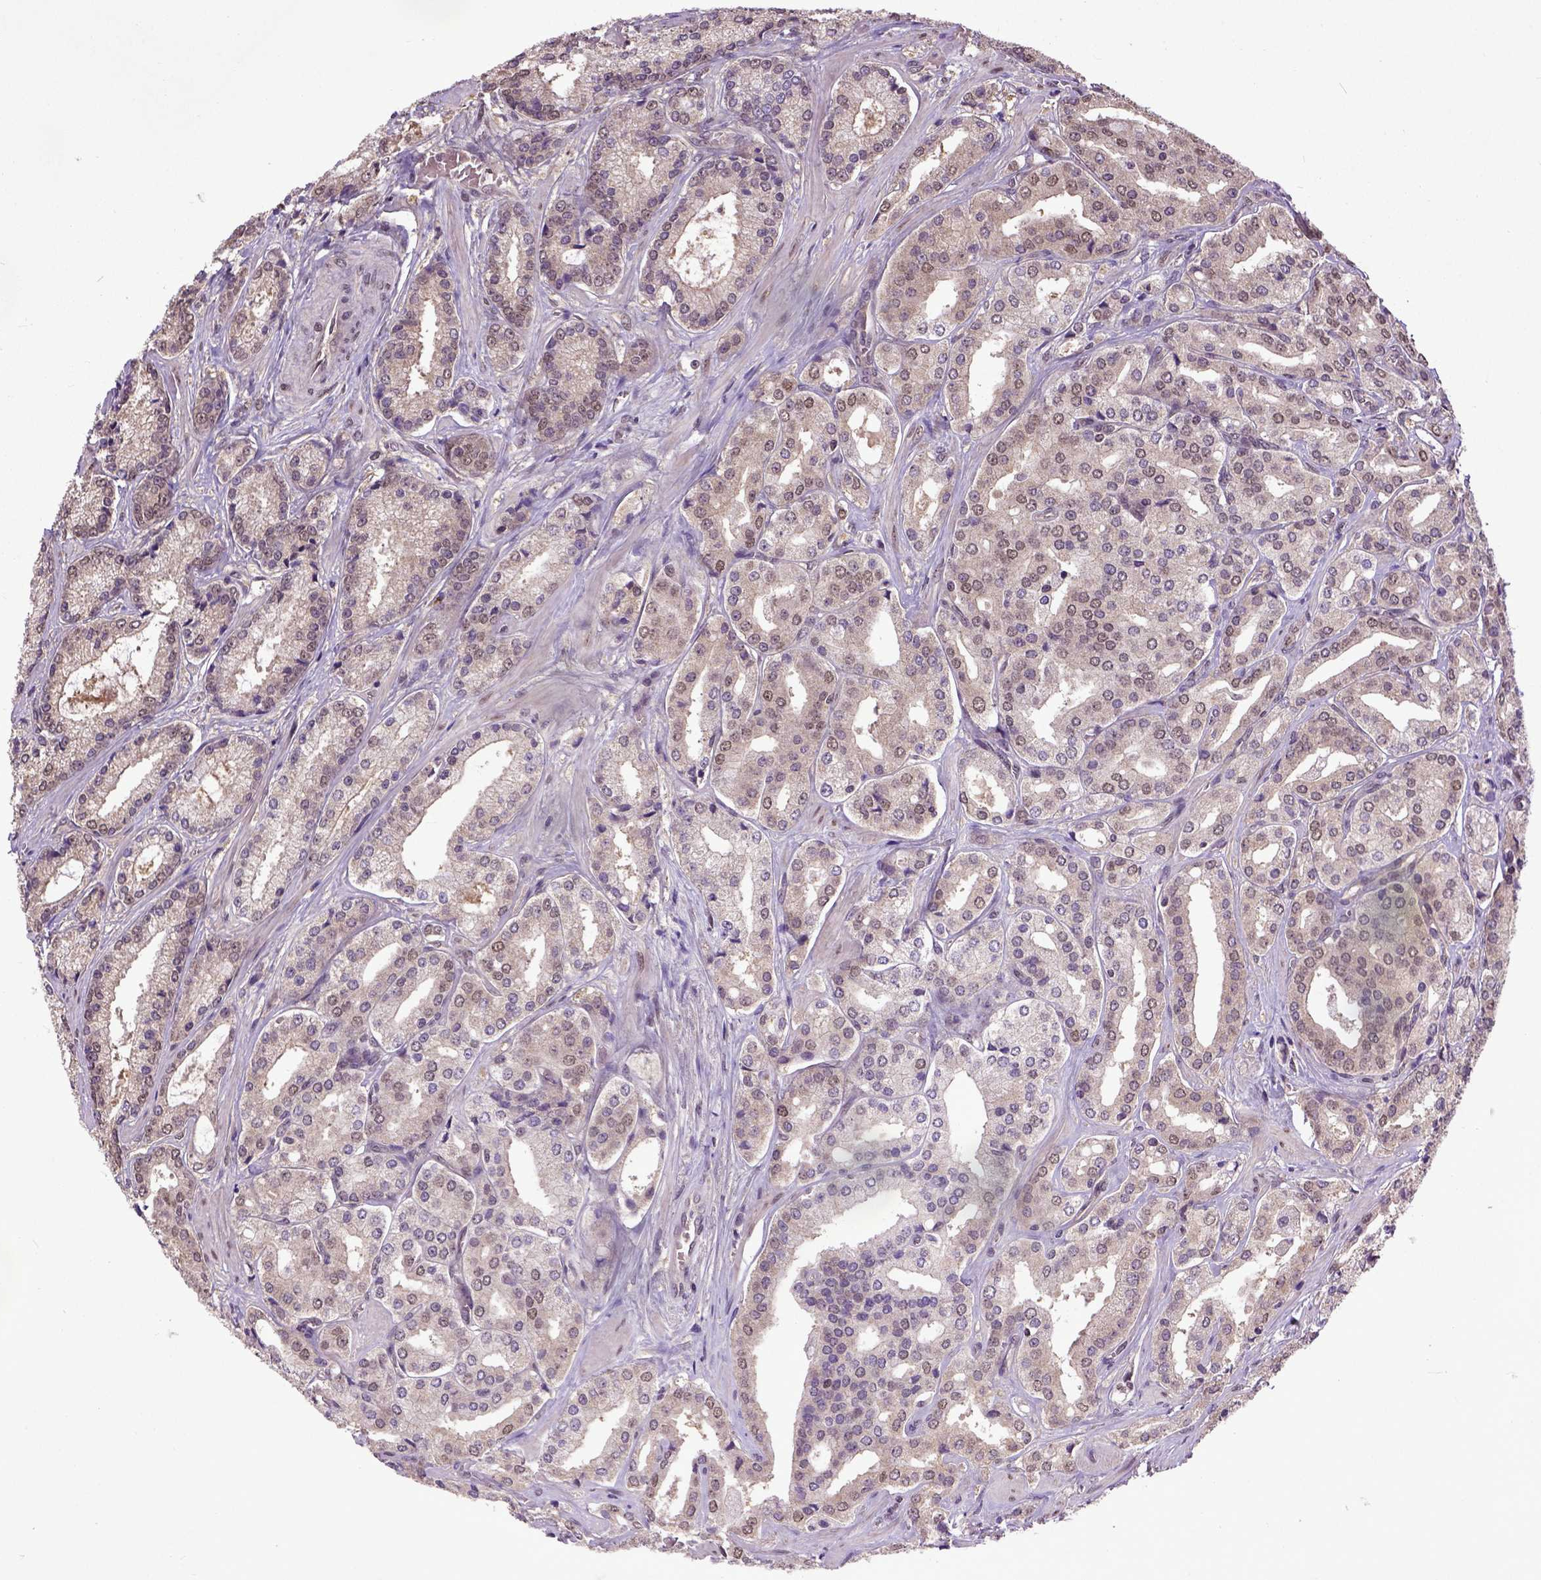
{"staining": {"intensity": "weak", "quantity": ">75%", "location": "cytoplasmic/membranous,nuclear"}, "tissue": "prostate cancer", "cell_type": "Tumor cells", "image_type": "cancer", "snomed": [{"axis": "morphology", "description": "Adenocarcinoma, Low grade"}, {"axis": "topography", "description": "Prostate"}], "caption": "Protein expression analysis of human adenocarcinoma (low-grade) (prostate) reveals weak cytoplasmic/membranous and nuclear staining in about >75% of tumor cells.", "gene": "UBA3", "patient": {"sex": "male", "age": 56}}